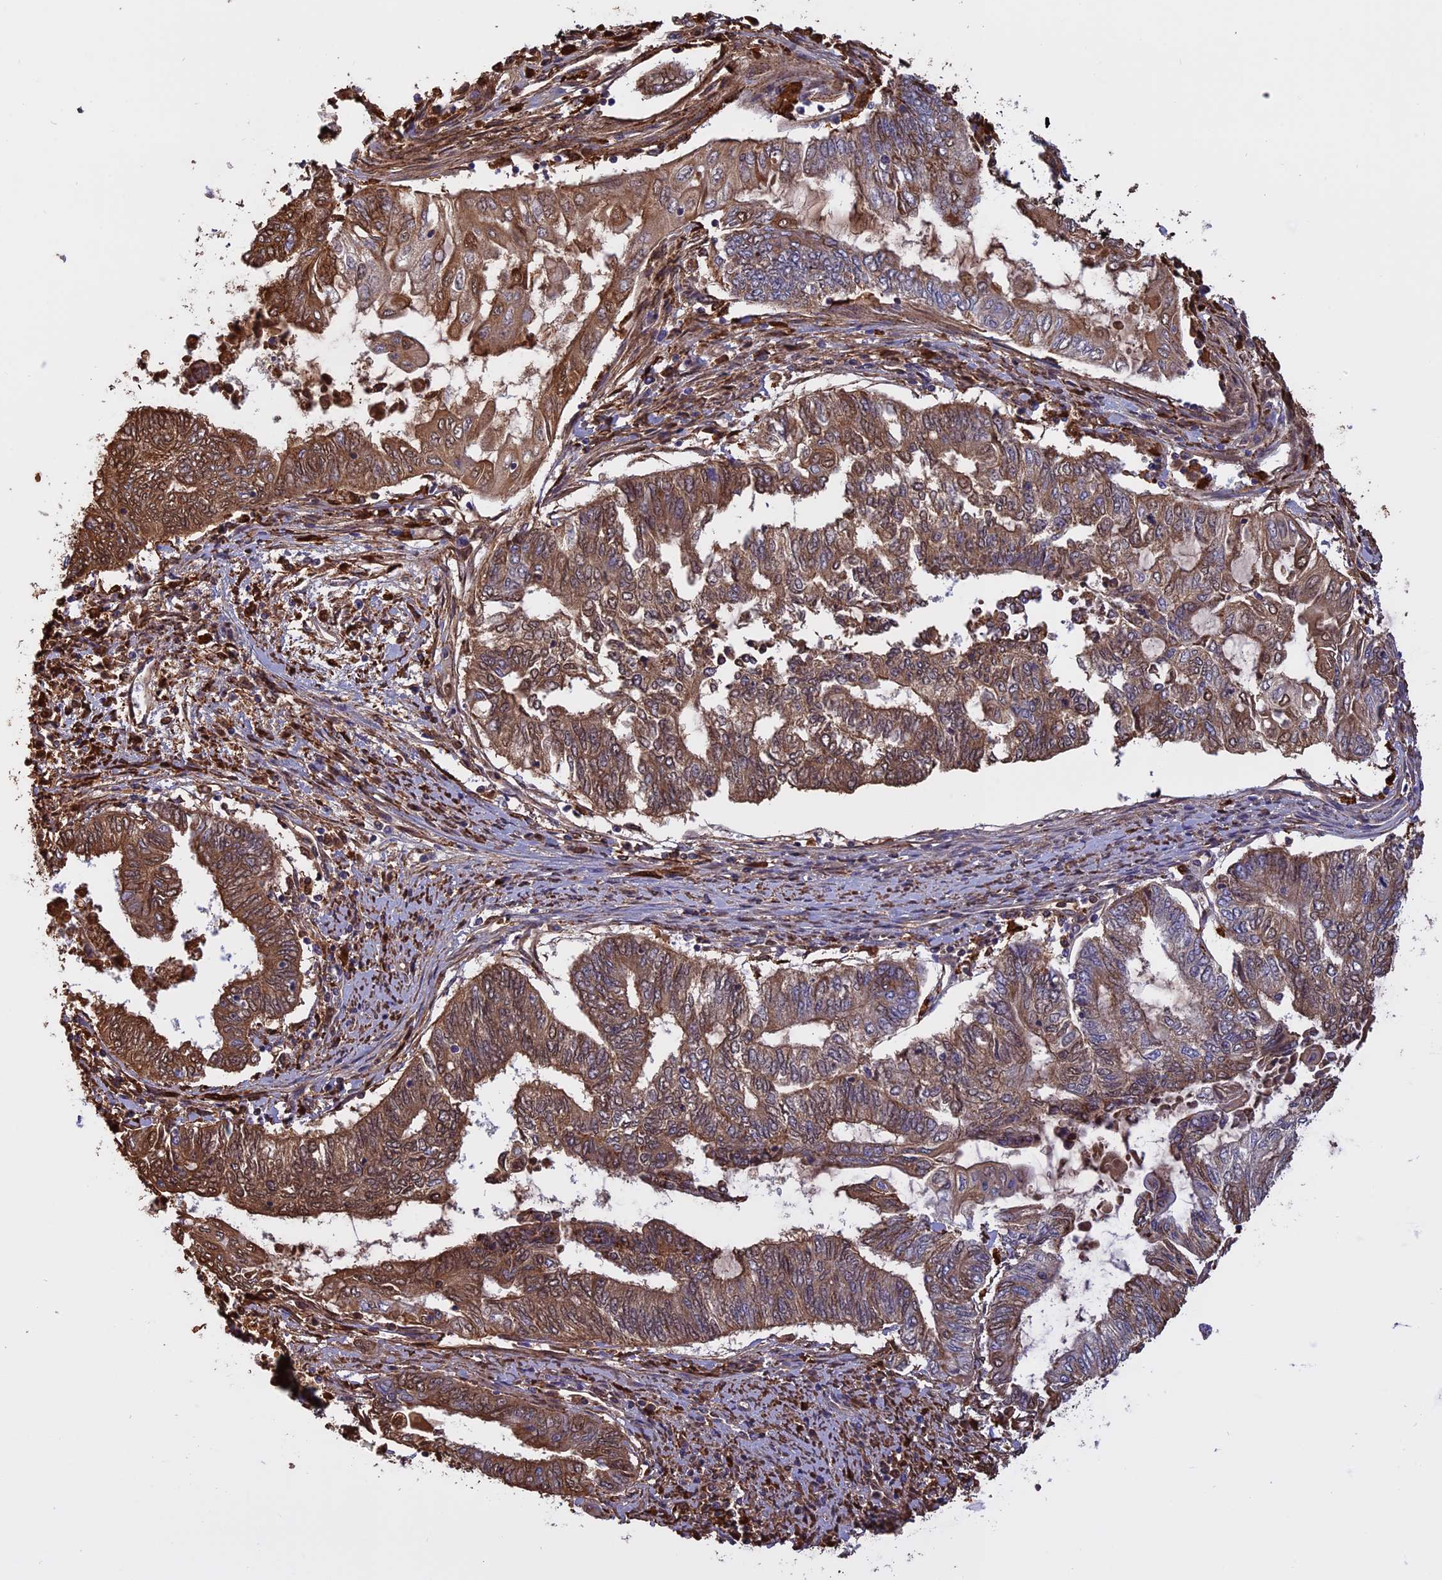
{"staining": {"intensity": "moderate", "quantity": ">75%", "location": "cytoplasmic/membranous"}, "tissue": "endometrial cancer", "cell_type": "Tumor cells", "image_type": "cancer", "snomed": [{"axis": "morphology", "description": "Adenocarcinoma, NOS"}, {"axis": "topography", "description": "Uterus"}, {"axis": "topography", "description": "Endometrium"}], "caption": "A brown stain labels moderate cytoplasmic/membranous positivity of a protein in human endometrial adenocarcinoma tumor cells.", "gene": "KCNG1", "patient": {"sex": "female", "age": 70}}